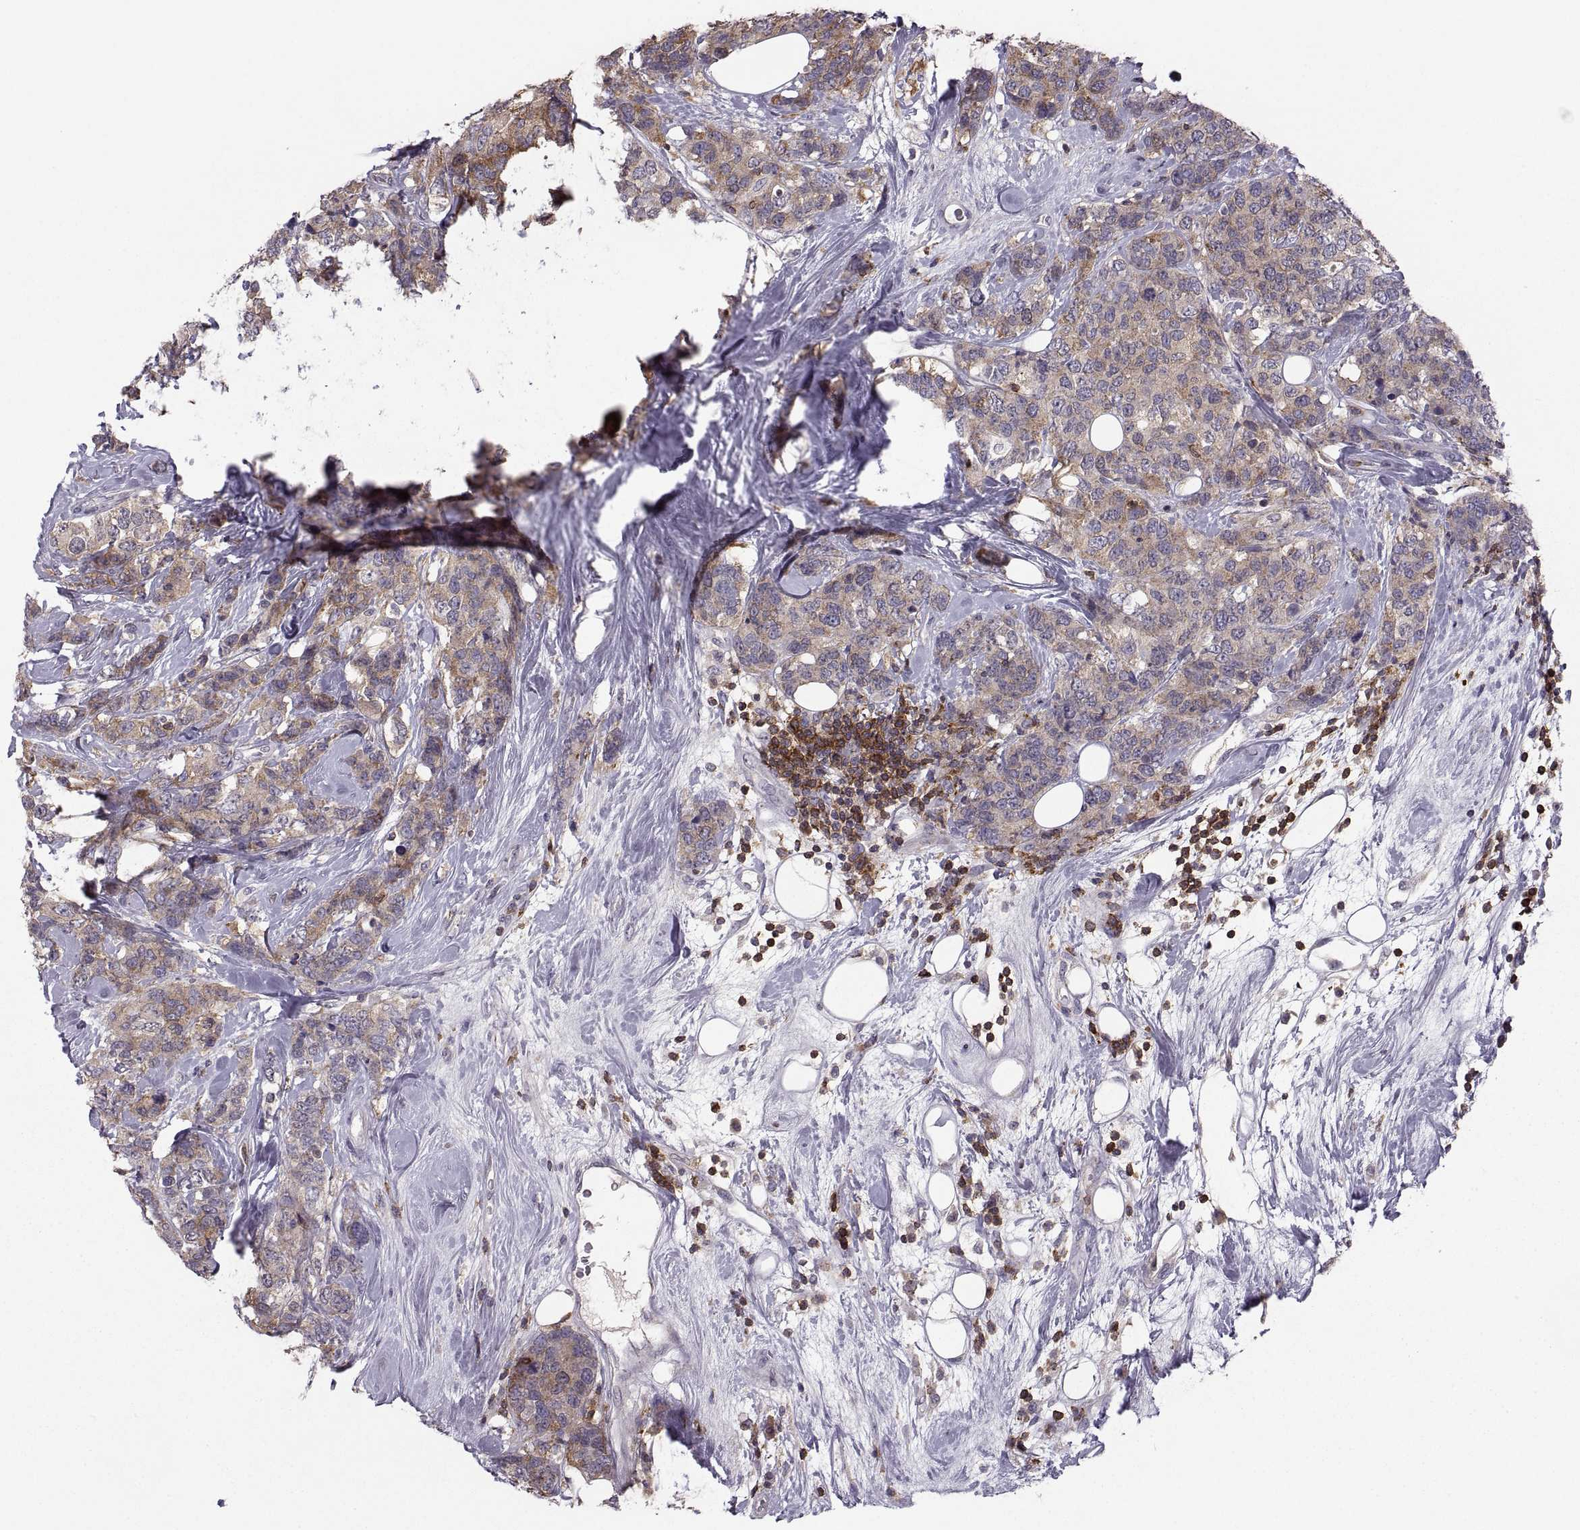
{"staining": {"intensity": "moderate", "quantity": "<25%", "location": "cytoplasmic/membranous"}, "tissue": "breast cancer", "cell_type": "Tumor cells", "image_type": "cancer", "snomed": [{"axis": "morphology", "description": "Lobular carcinoma"}, {"axis": "topography", "description": "Breast"}], "caption": "Approximately <25% of tumor cells in human lobular carcinoma (breast) demonstrate moderate cytoplasmic/membranous protein expression as visualized by brown immunohistochemical staining.", "gene": "EZR", "patient": {"sex": "female", "age": 59}}